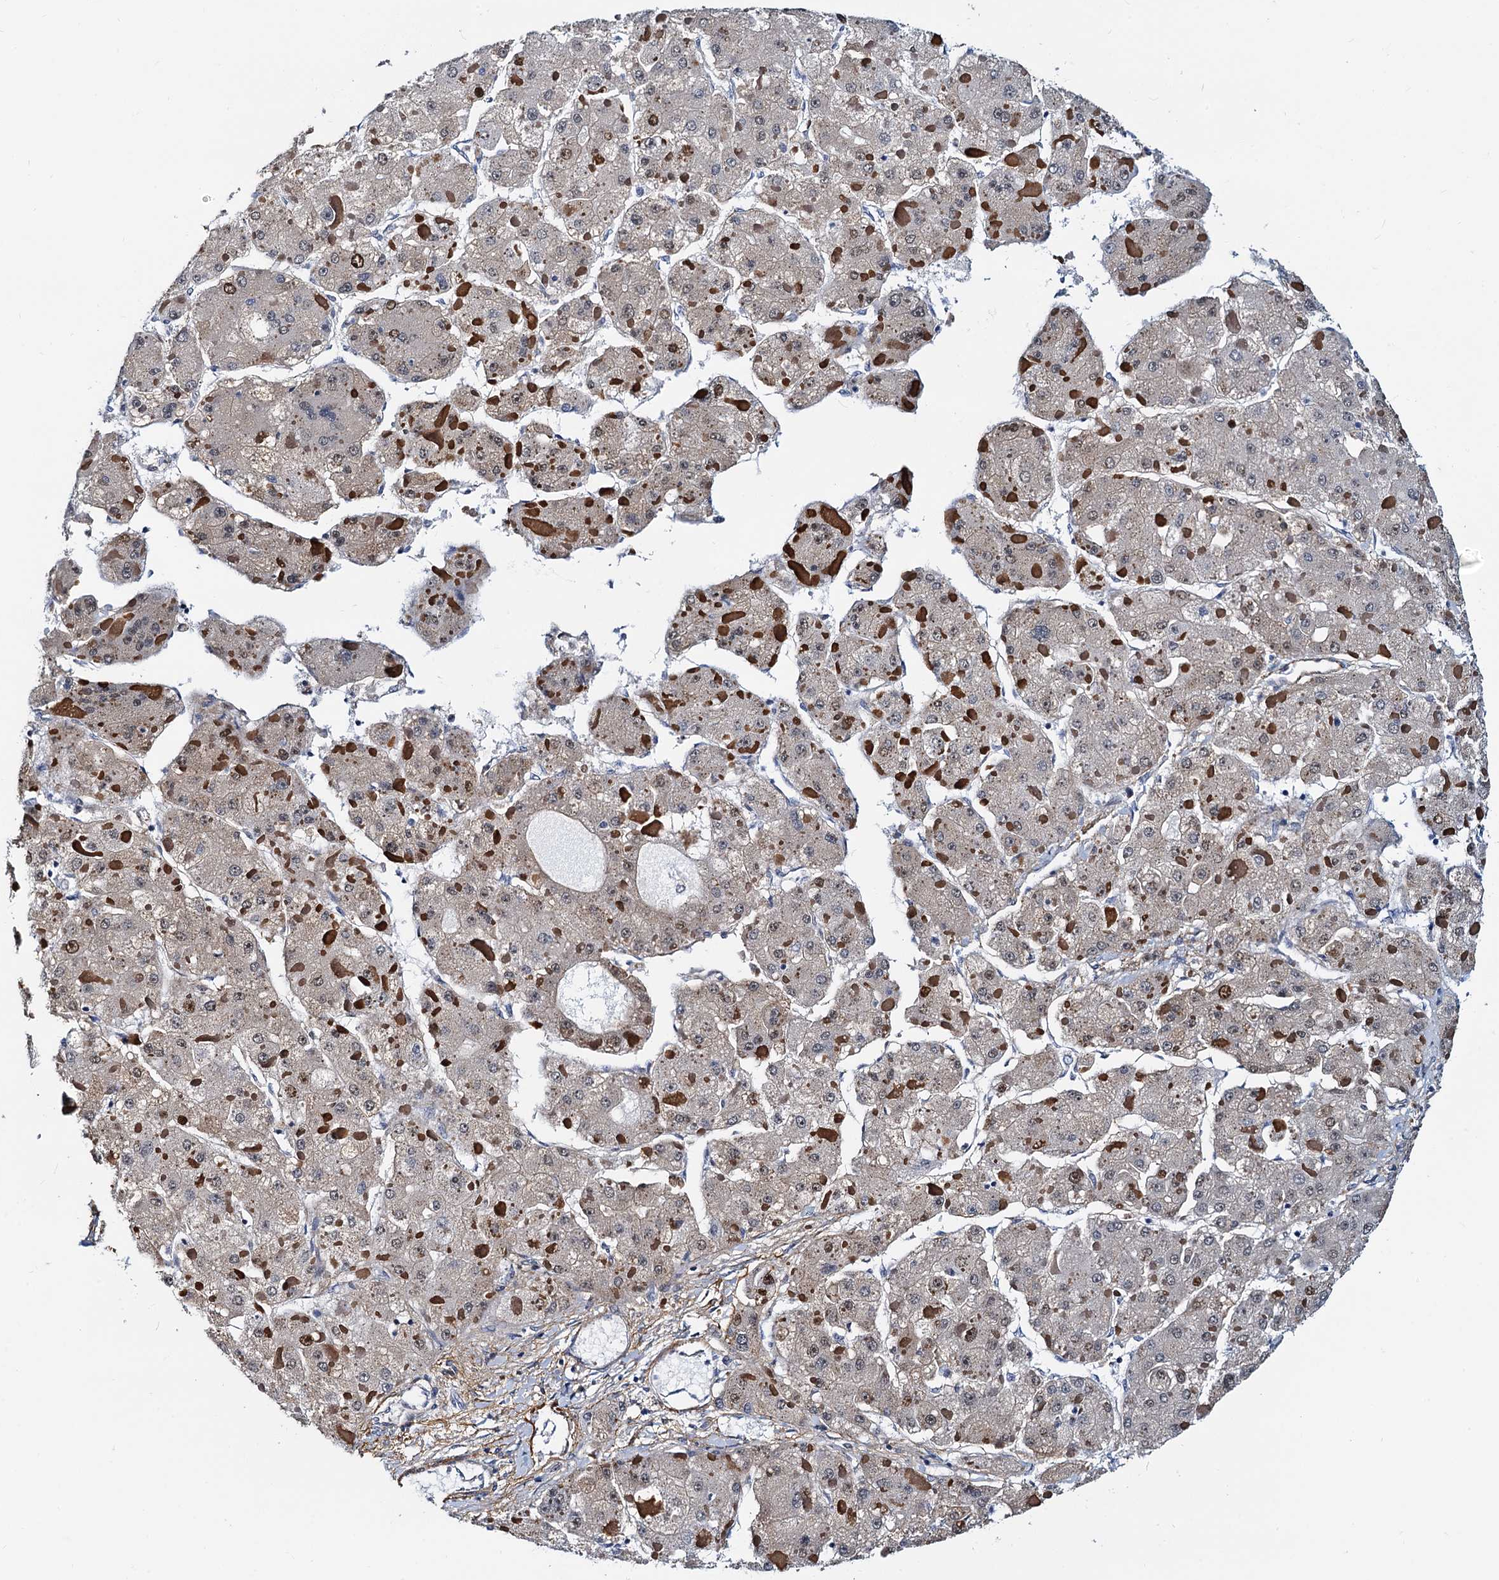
{"staining": {"intensity": "moderate", "quantity": "25%-75%", "location": "cytoplasmic/membranous,nuclear"}, "tissue": "liver cancer", "cell_type": "Tumor cells", "image_type": "cancer", "snomed": [{"axis": "morphology", "description": "Carcinoma, Hepatocellular, NOS"}, {"axis": "topography", "description": "Liver"}], "caption": "Liver hepatocellular carcinoma tissue demonstrates moderate cytoplasmic/membranous and nuclear staining in approximately 25%-75% of tumor cells", "gene": "PTGES3", "patient": {"sex": "female", "age": 73}}